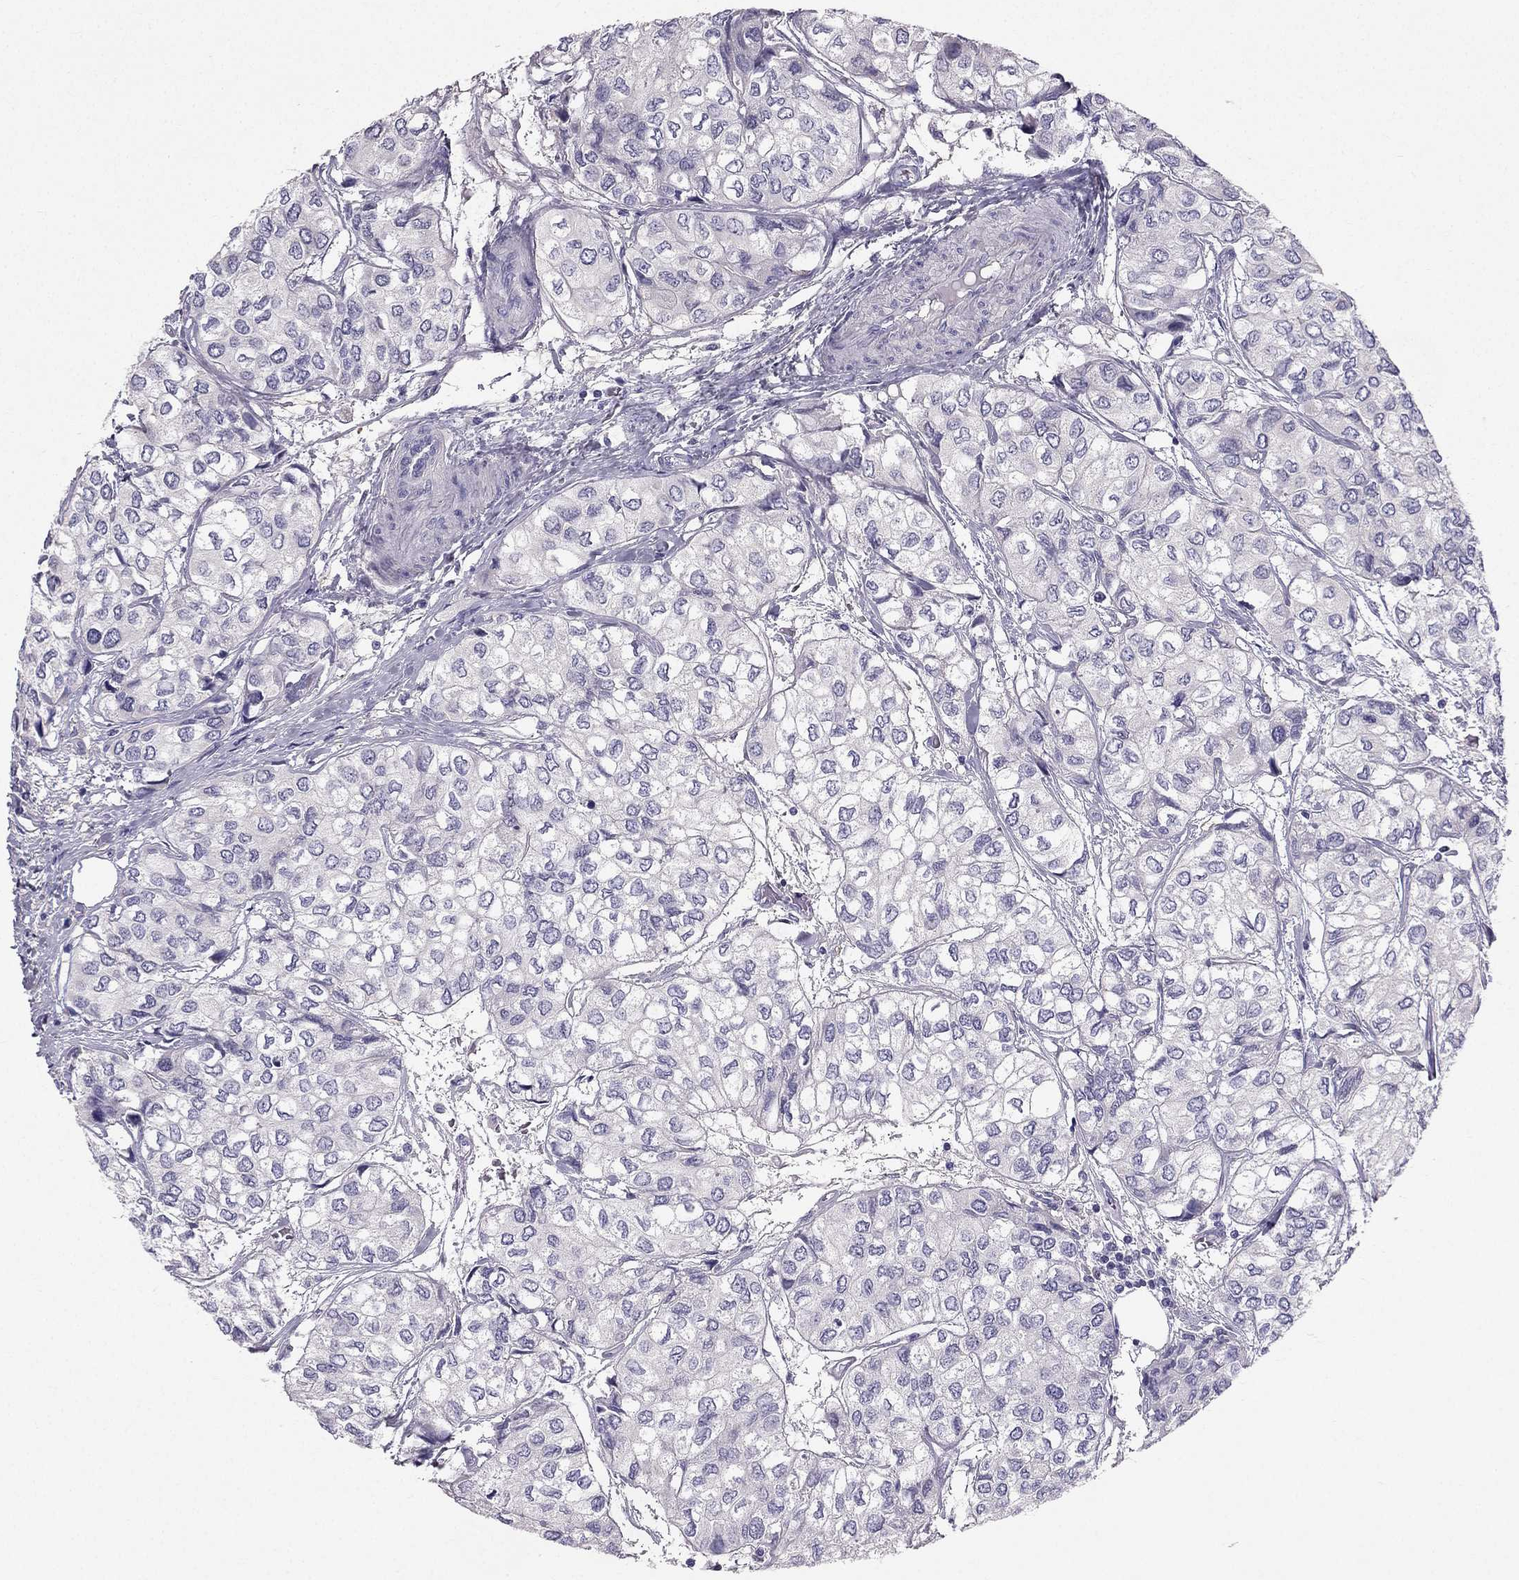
{"staining": {"intensity": "negative", "quantity": "none", "location": "none"}, "tissue": "urothelial cancer", "cell_type": "Tumor cells", "image_type": "cancer", "snomed": [{"axis": "morphology", "description": "Urothelial carcinoma, High grade"}, {"axis": "topography", "description": "Urinary bladder"}], "caption": "This is a photomicrograph of IHC staining of high-grade urothelial carcinoma, which shows no positivity in tumor cells.", "gene": "SYT5", "patient": {"sex": "male", "age": 73}}